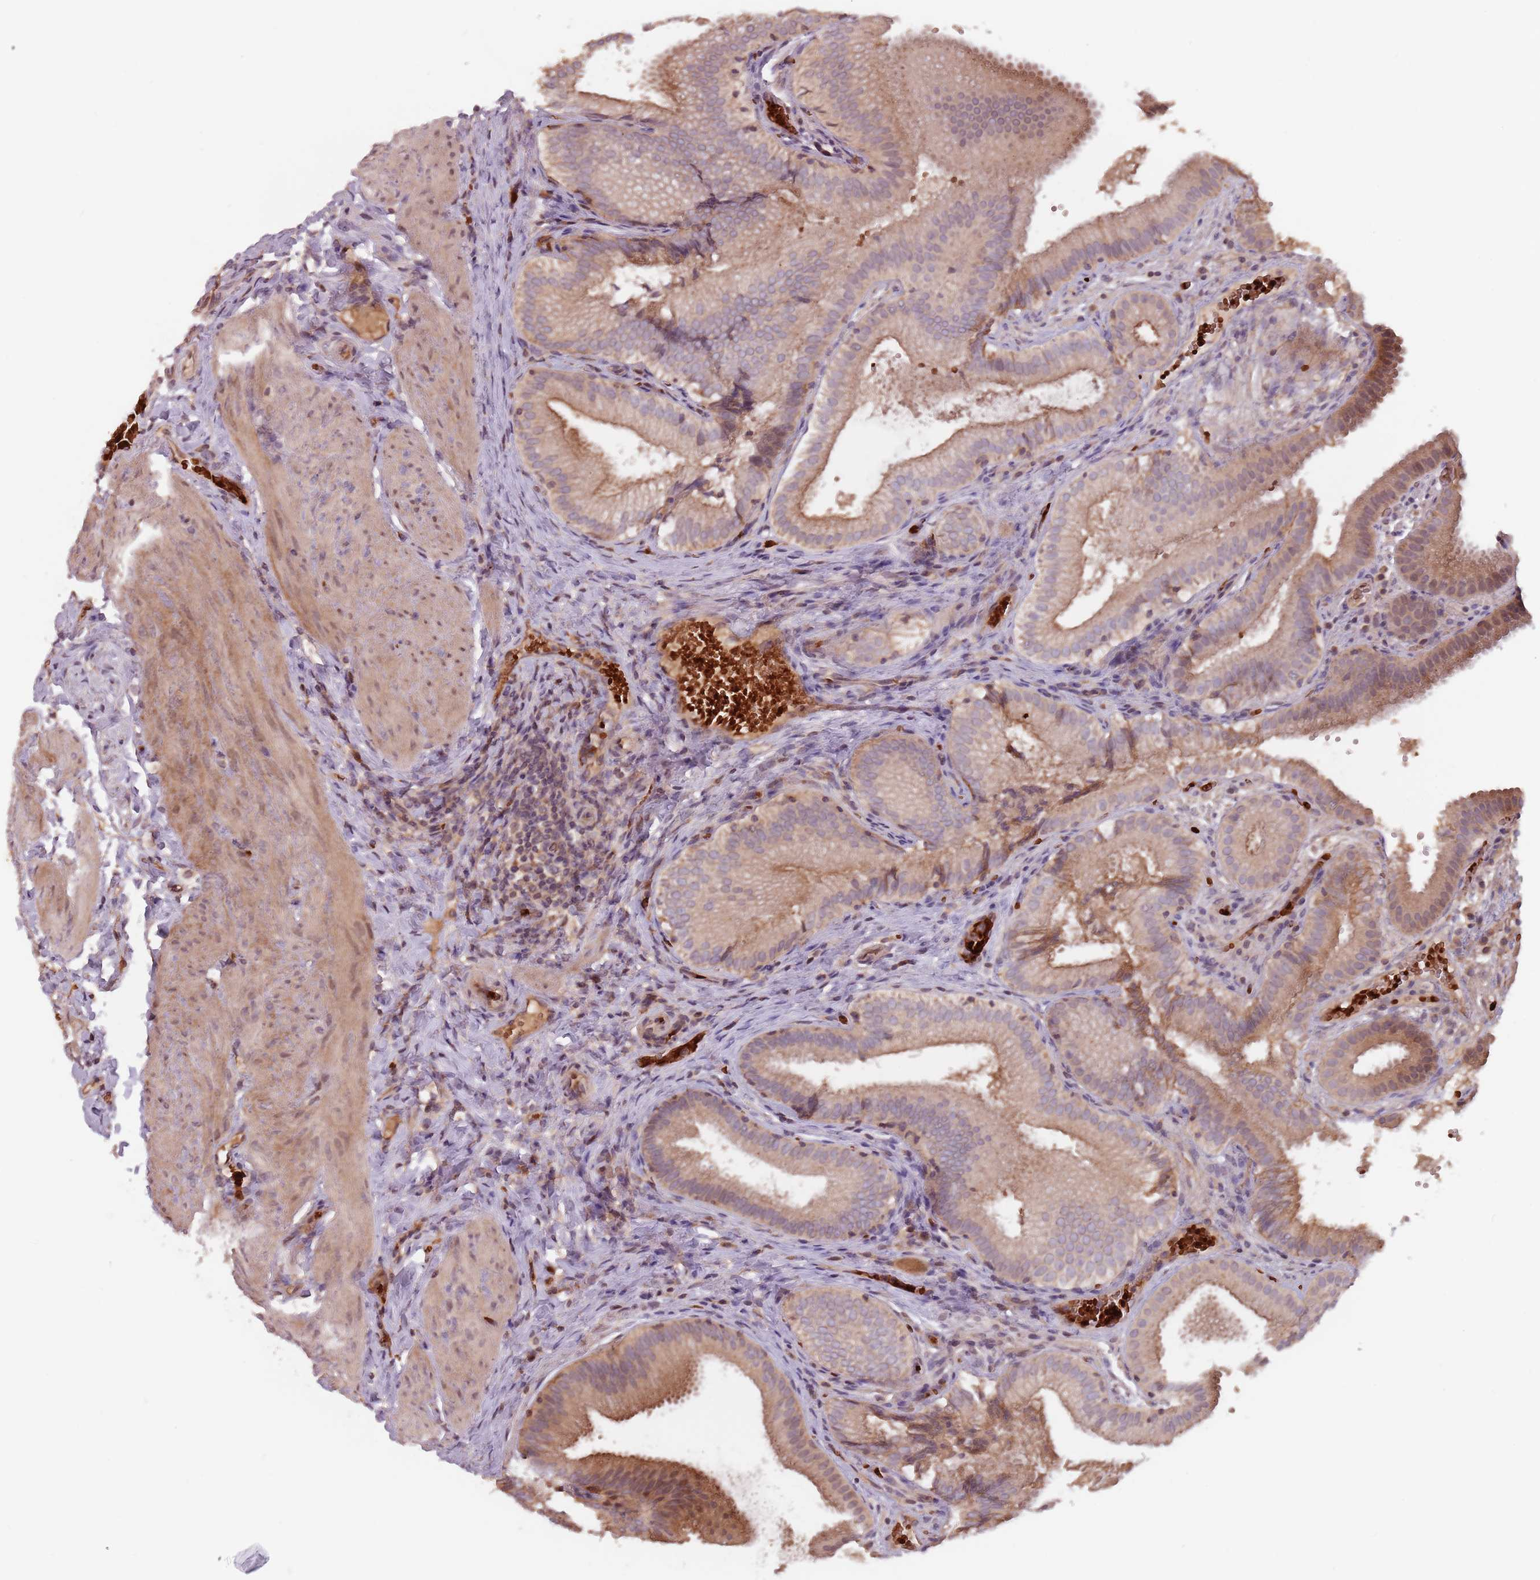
{"staining": {"intensity": "strong", "quantity": "25%-75%", "location": "cytoplasmic/membranous"}, "tissue": "gallbladder", "cell_type": "Glandular cells", "image_type": "normal", "snomed": [{"axis": "morphology", "description": "Normal tissue, NOS"}, {"axis": "topography", "description": "Gallbladder"}], "caption": "A micrograph of human gallbladder stained for a protein demonstrates strong cytoplasmic/membranous brown staining in glandular cells. The protein of interest is shown in brown color, while the nuclei are stained blue.", "gene": "GPR180", "patient": {"sex": "female", "age": 30}}